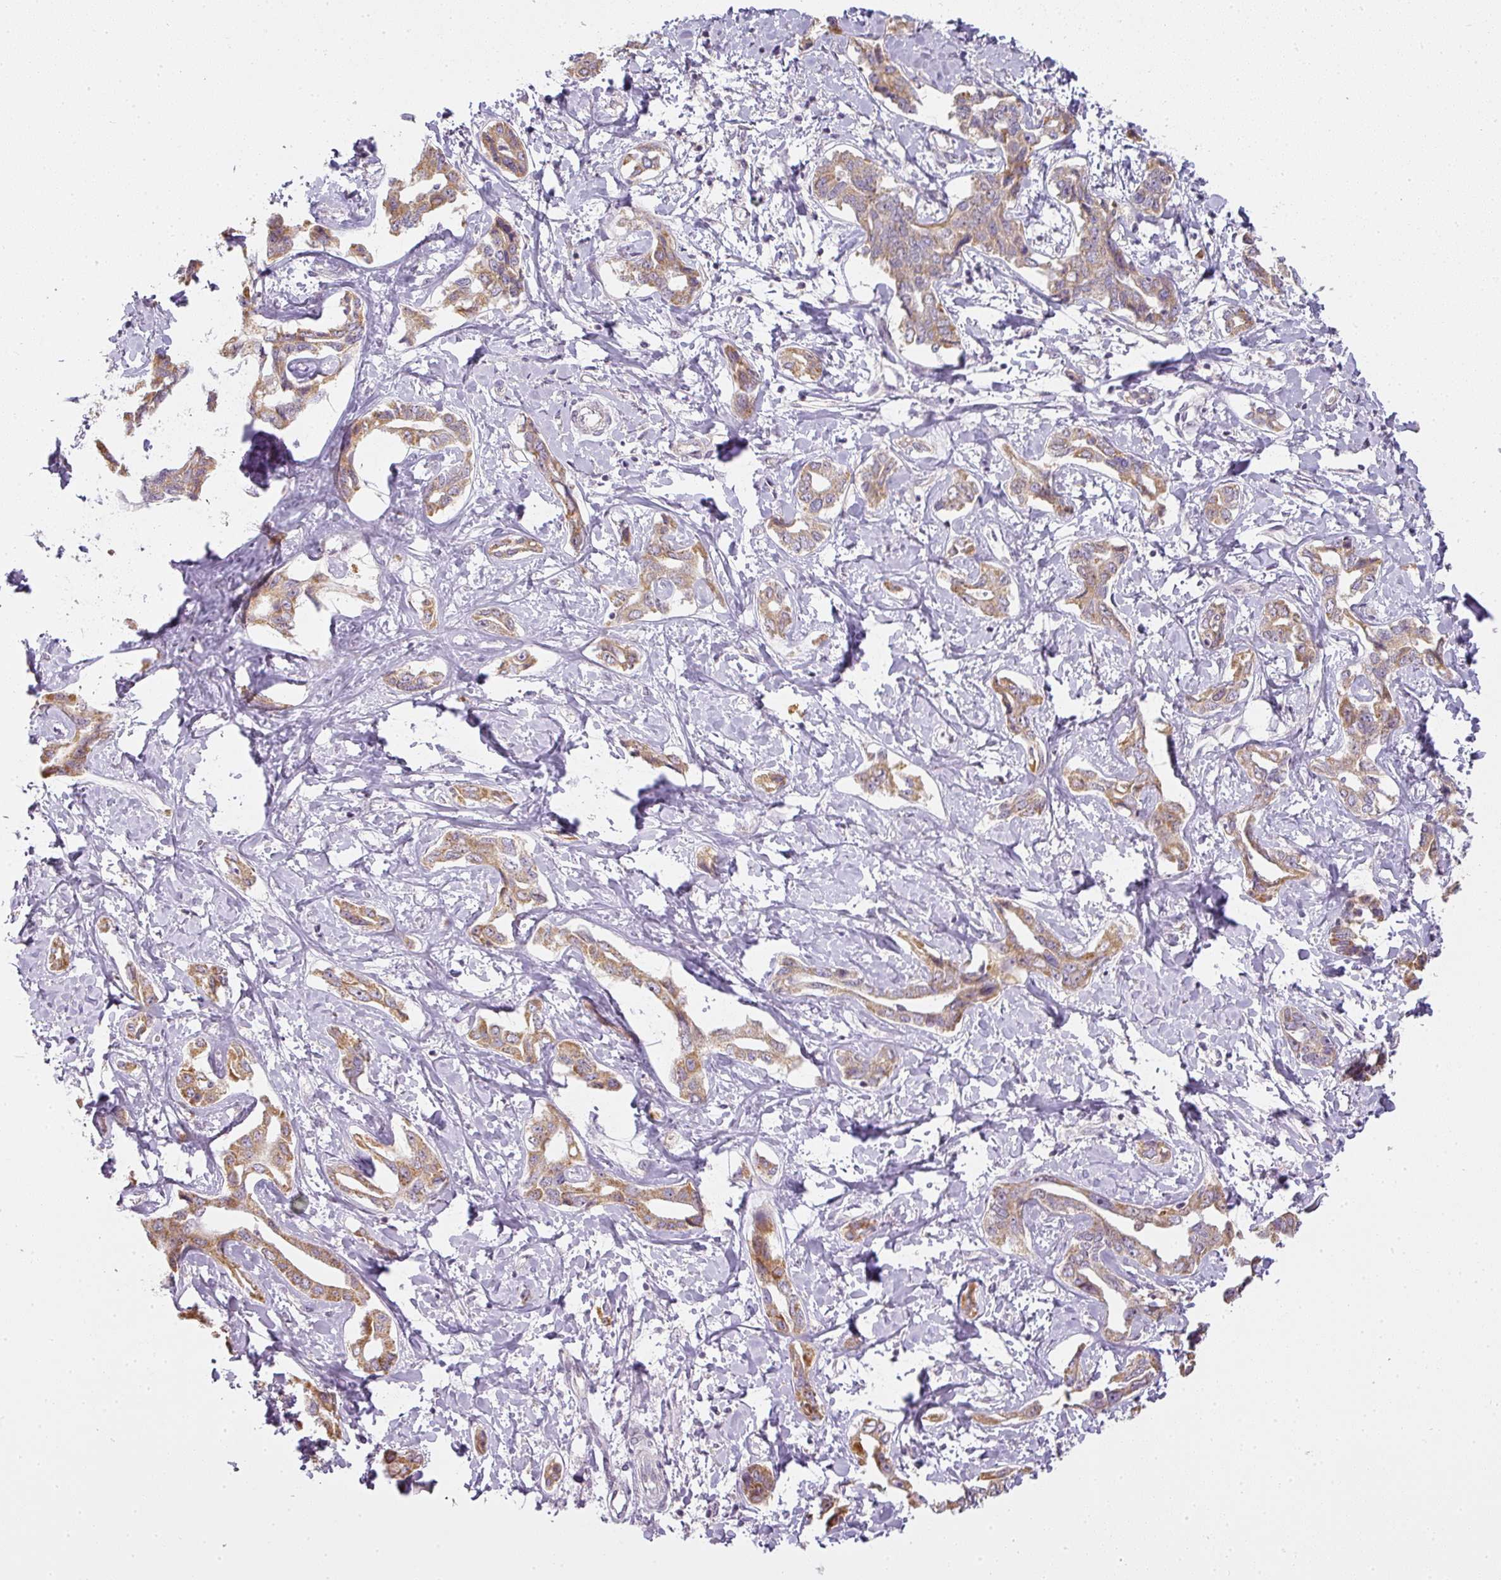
{"staining": {"intensity": "moderate", "quantity": ">75%", "location": "cytoplasmic/membranous"}, "tissue": "liver cancer", "cell_type": "Tumor cells", "image_type": "cancer", "snomed": [{"axis": "morphology", "description": "Cholangiocarcinoma"}, {"axis": "topography", "description": "Liver"}], "caption": "Human liver cancer (cholangiocarcinoma) stained with a protein marker shows moderate staining in tumor cells.", "gene": "LY75", "patient": {"sex": "male", "age": 59}}